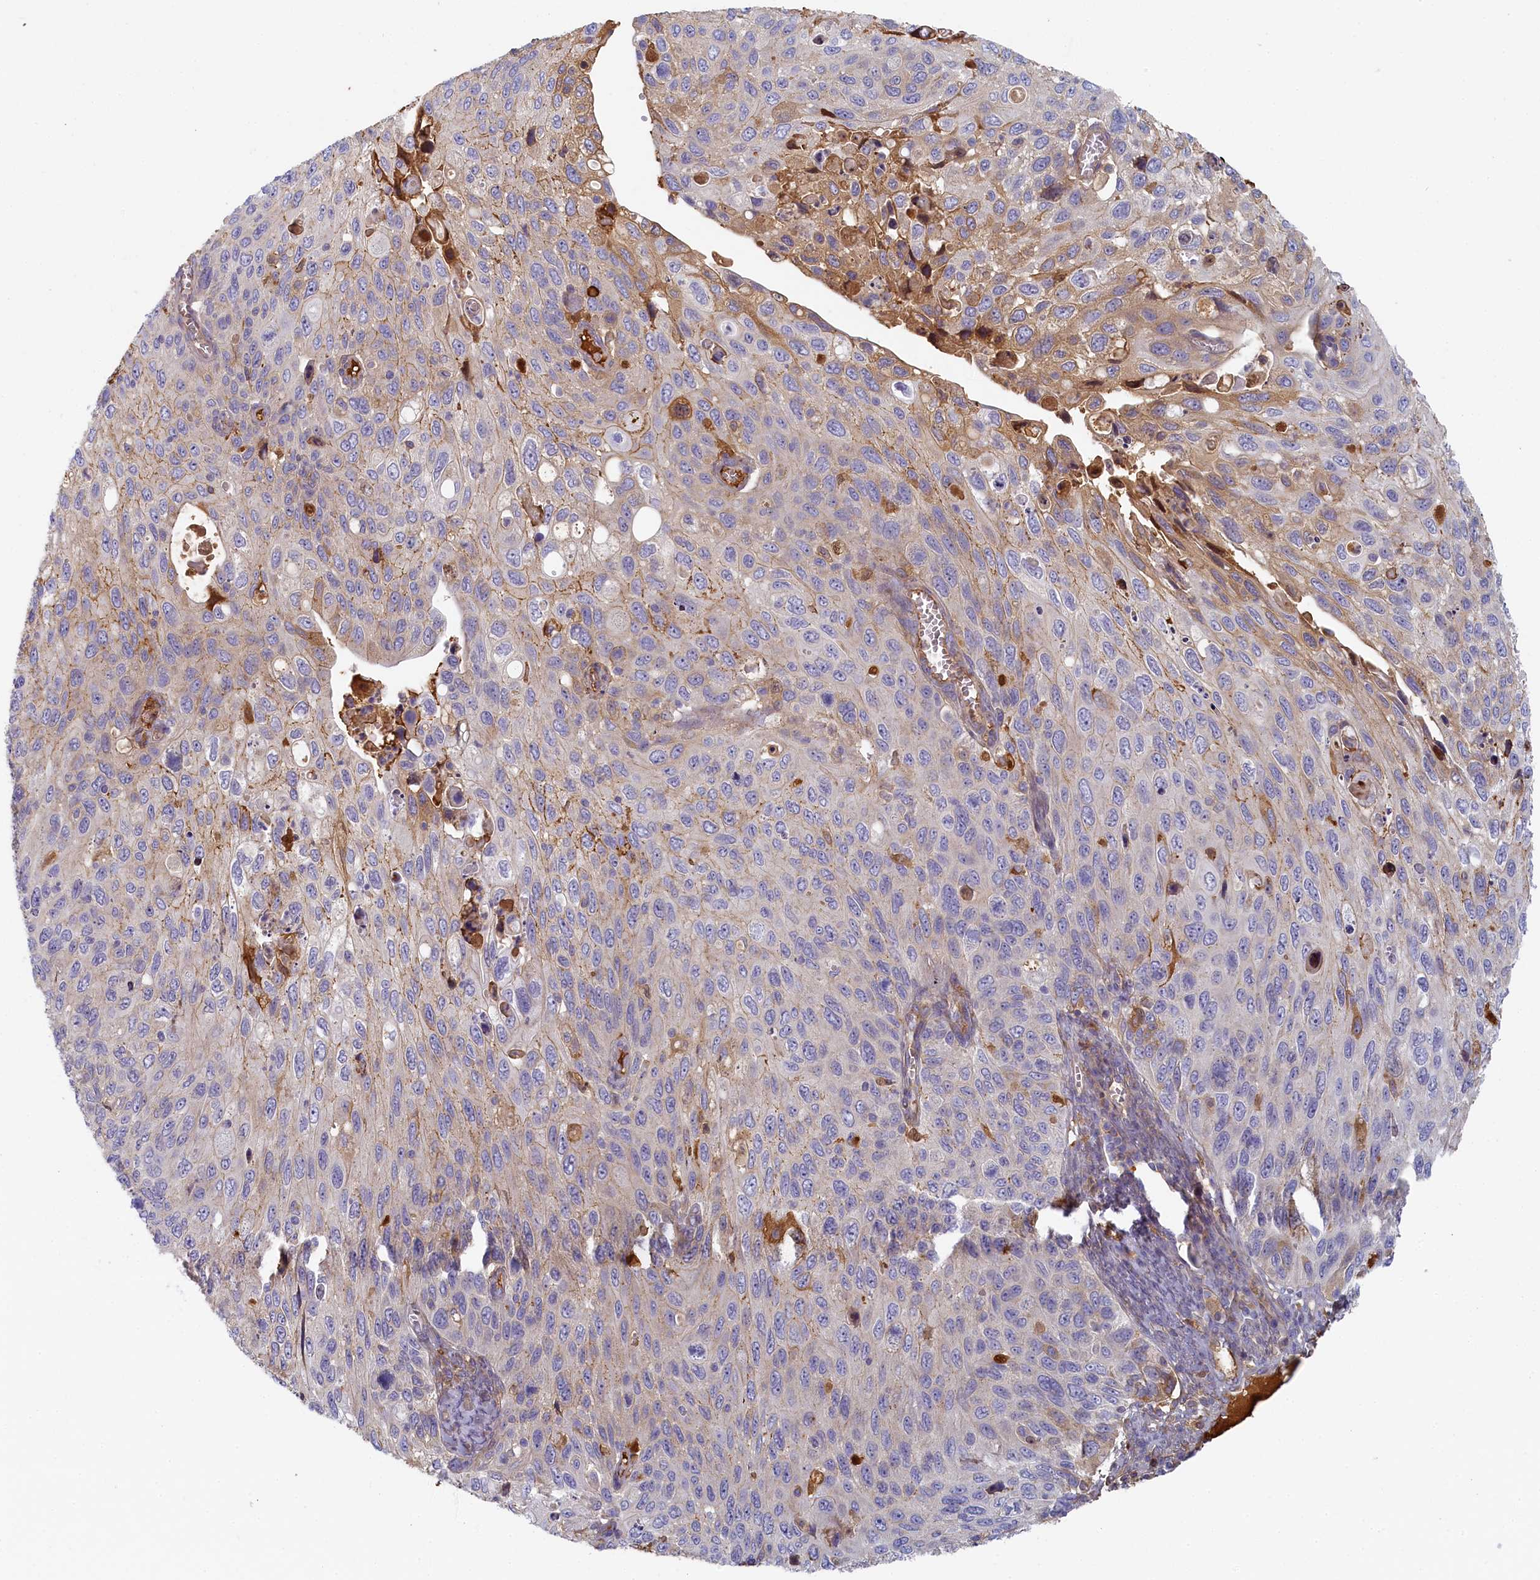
{"staining": {"intensity": "moderate", "quantity": "<25%", "location": "cytoplasmic/membranous"}, "tissue": "cervical cancer", "cell_type": "Tumor cells", "image_type": "cancer", "snomed": [{"axis": "morphology", "description": "Squamous cell carcinoma, NOS"}, {"axis": "topography", "description": "Cervix"}], "caption": "Protein analysis of cervical squamous cell carcinoma tissue reveals moderate cytoplasmic/membranous staining in approximately <25% of tumor cells.", "gene": "STX16", "patient": {"sex": "female", "age": 70}}